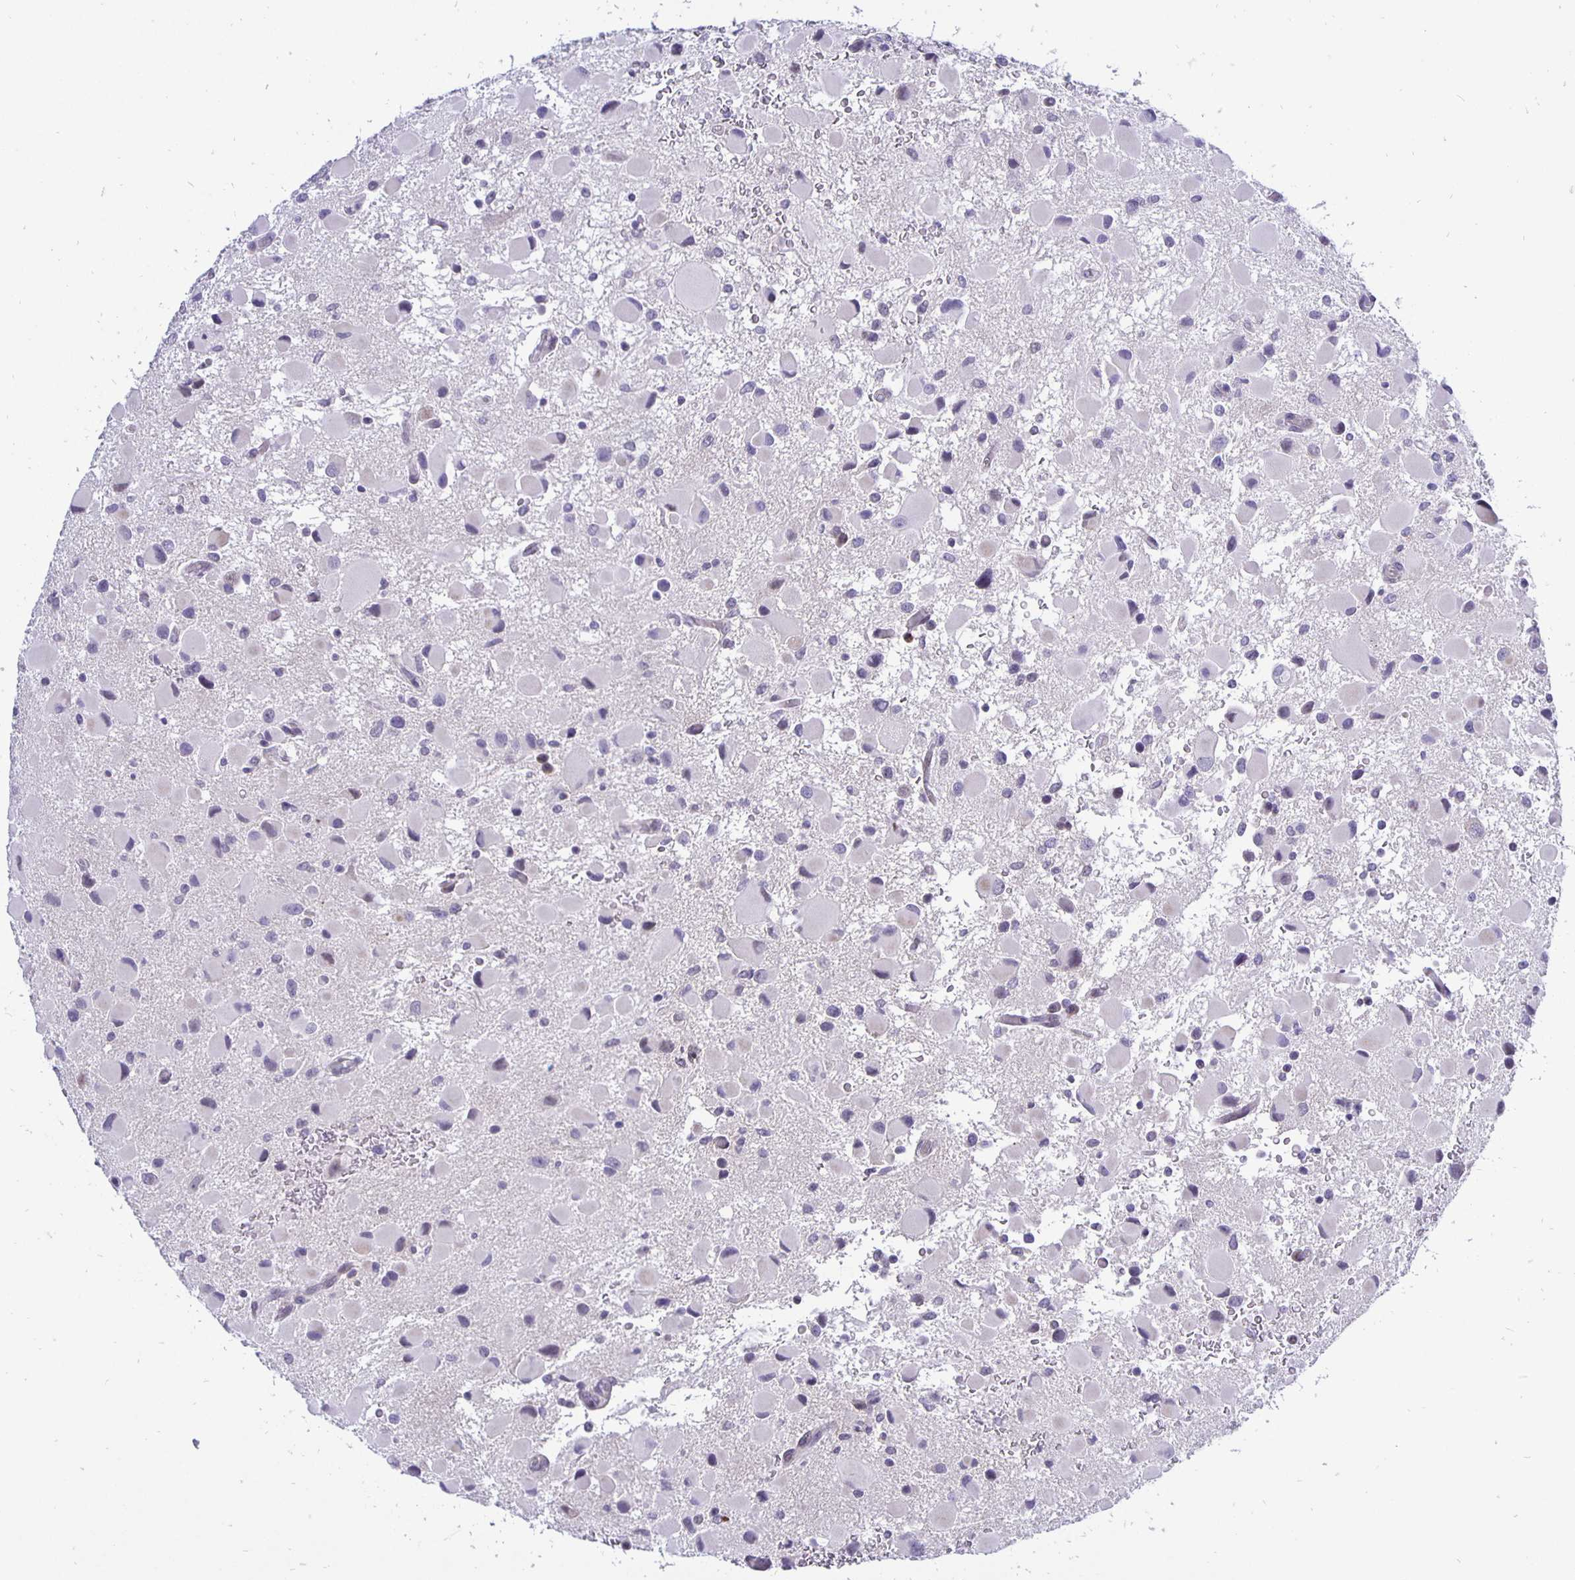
{"staining": {"intensity": "negative", "quantity": "none", "location": "none"}, "tissue": "glioma", "cell_type": "Tumor cells", "image_type": "cancer", "snomed": [{"axis": "morphology", "description": "Glioma, malignant, Low grade"}, {"axis": "topography", "description": "Brain"}], "caption": "High power microscopy histopathology image of an immunohistochemistry image of malignant glioma (low-grade), revealing no significant expression in tumor cells. Nuclei are stained in blue.", "gene": "ERBB2", "patient": {"sex": "female", "age": 32}}